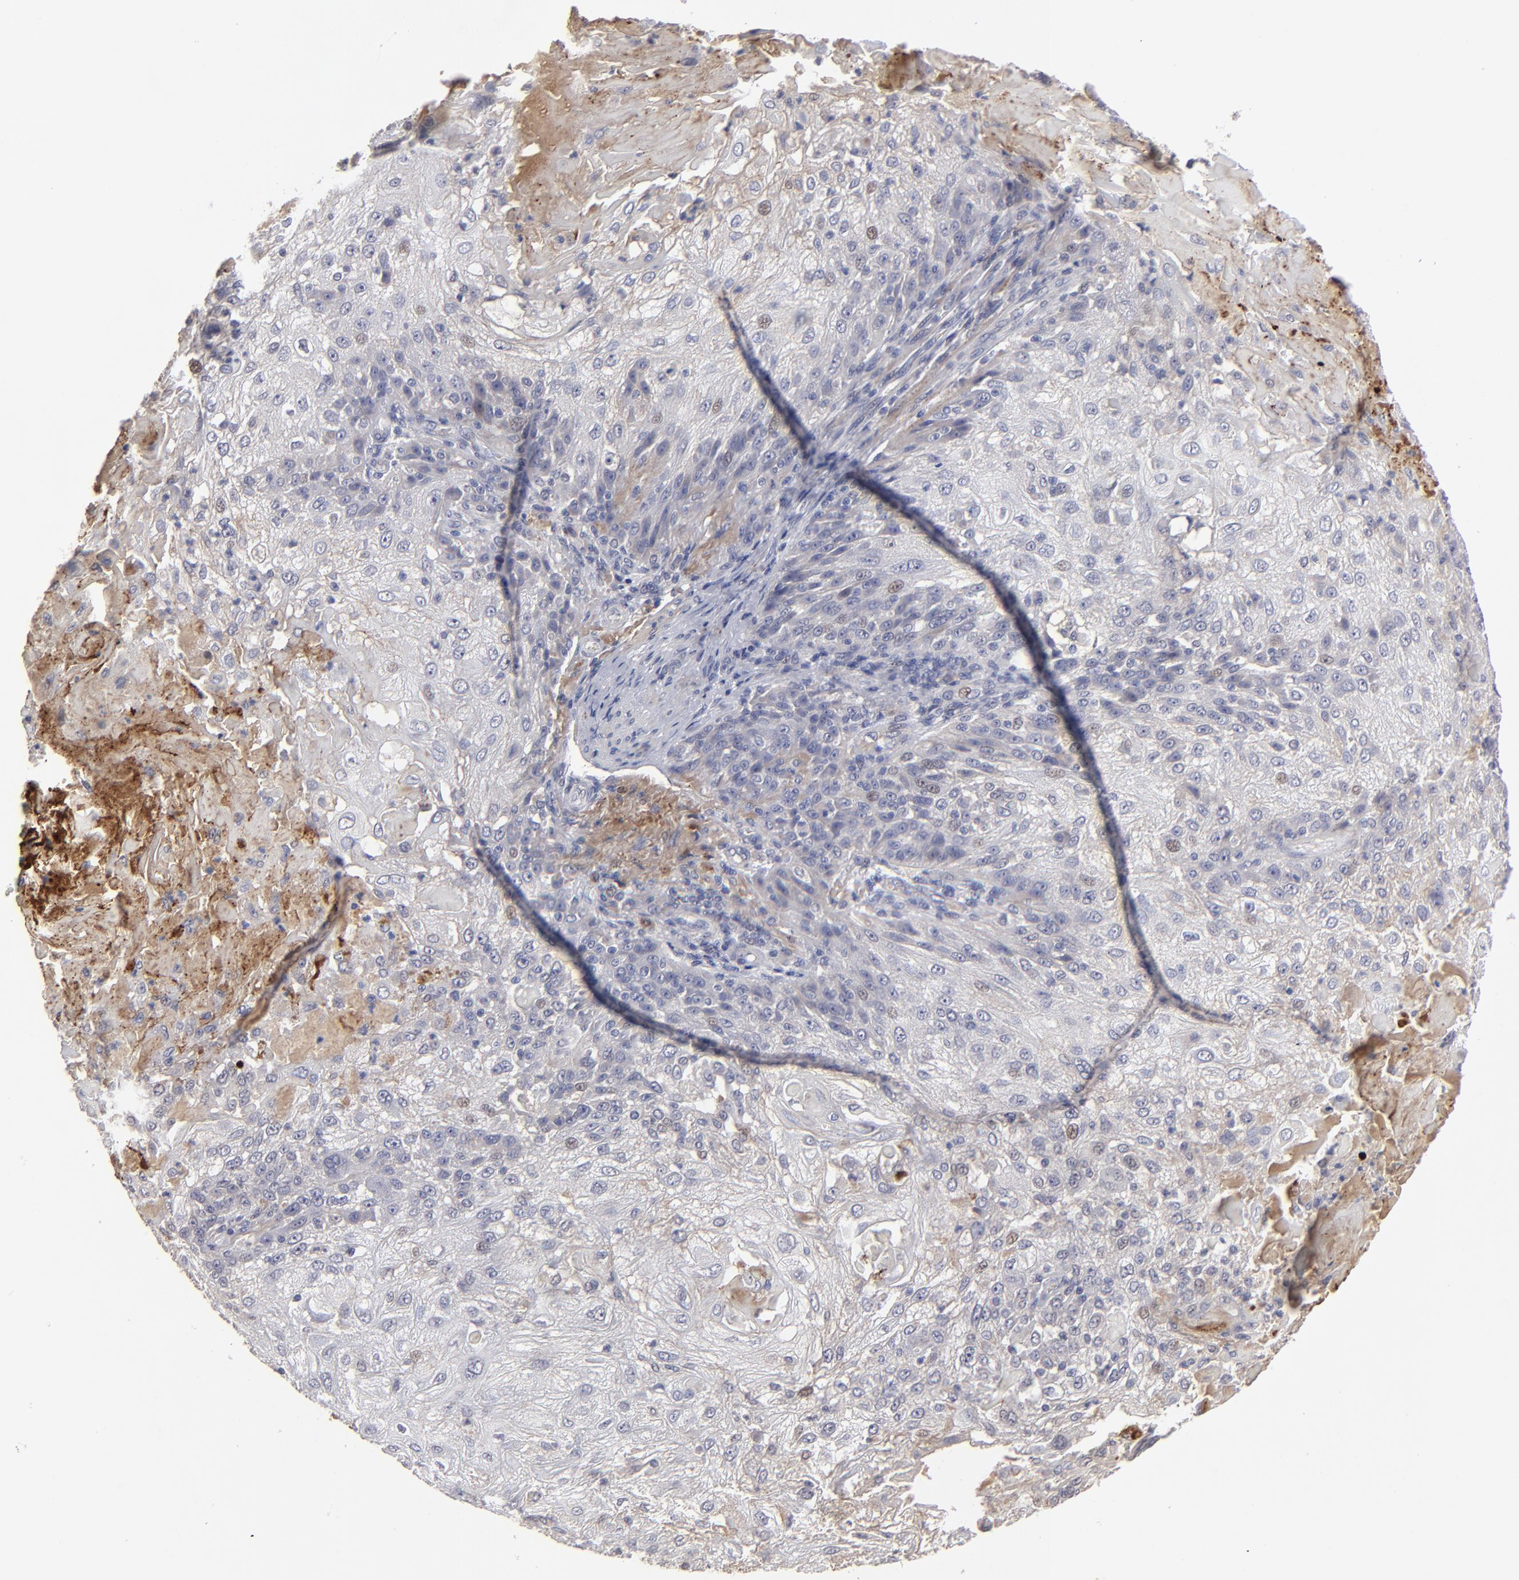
{"staining": {"intensity": "weak", "quantity": "<25%", "location": "cytoplasmic/membranous,nuclear"}, "tissue": "skin cancer", "cell_type": "Tumor cells", "image_type": "cancer", "snomed": [{"axis": "morphology", "description": "Normal tissue, NOS"}, {"axis": "morphology", "description": "Squamous cell carcinoma, NOS"}, {"axis": "topography", "description": "Skin"}], "caption": "High magnification brightfield microscopy of squamous cell carcinoma (skin) stained with DAB (brown) and counterstained with hematoxylin (blue): tumor cells show no significant expression.", "gene": "GPM6B", "patient": {"sex": "female", "age": 83}}